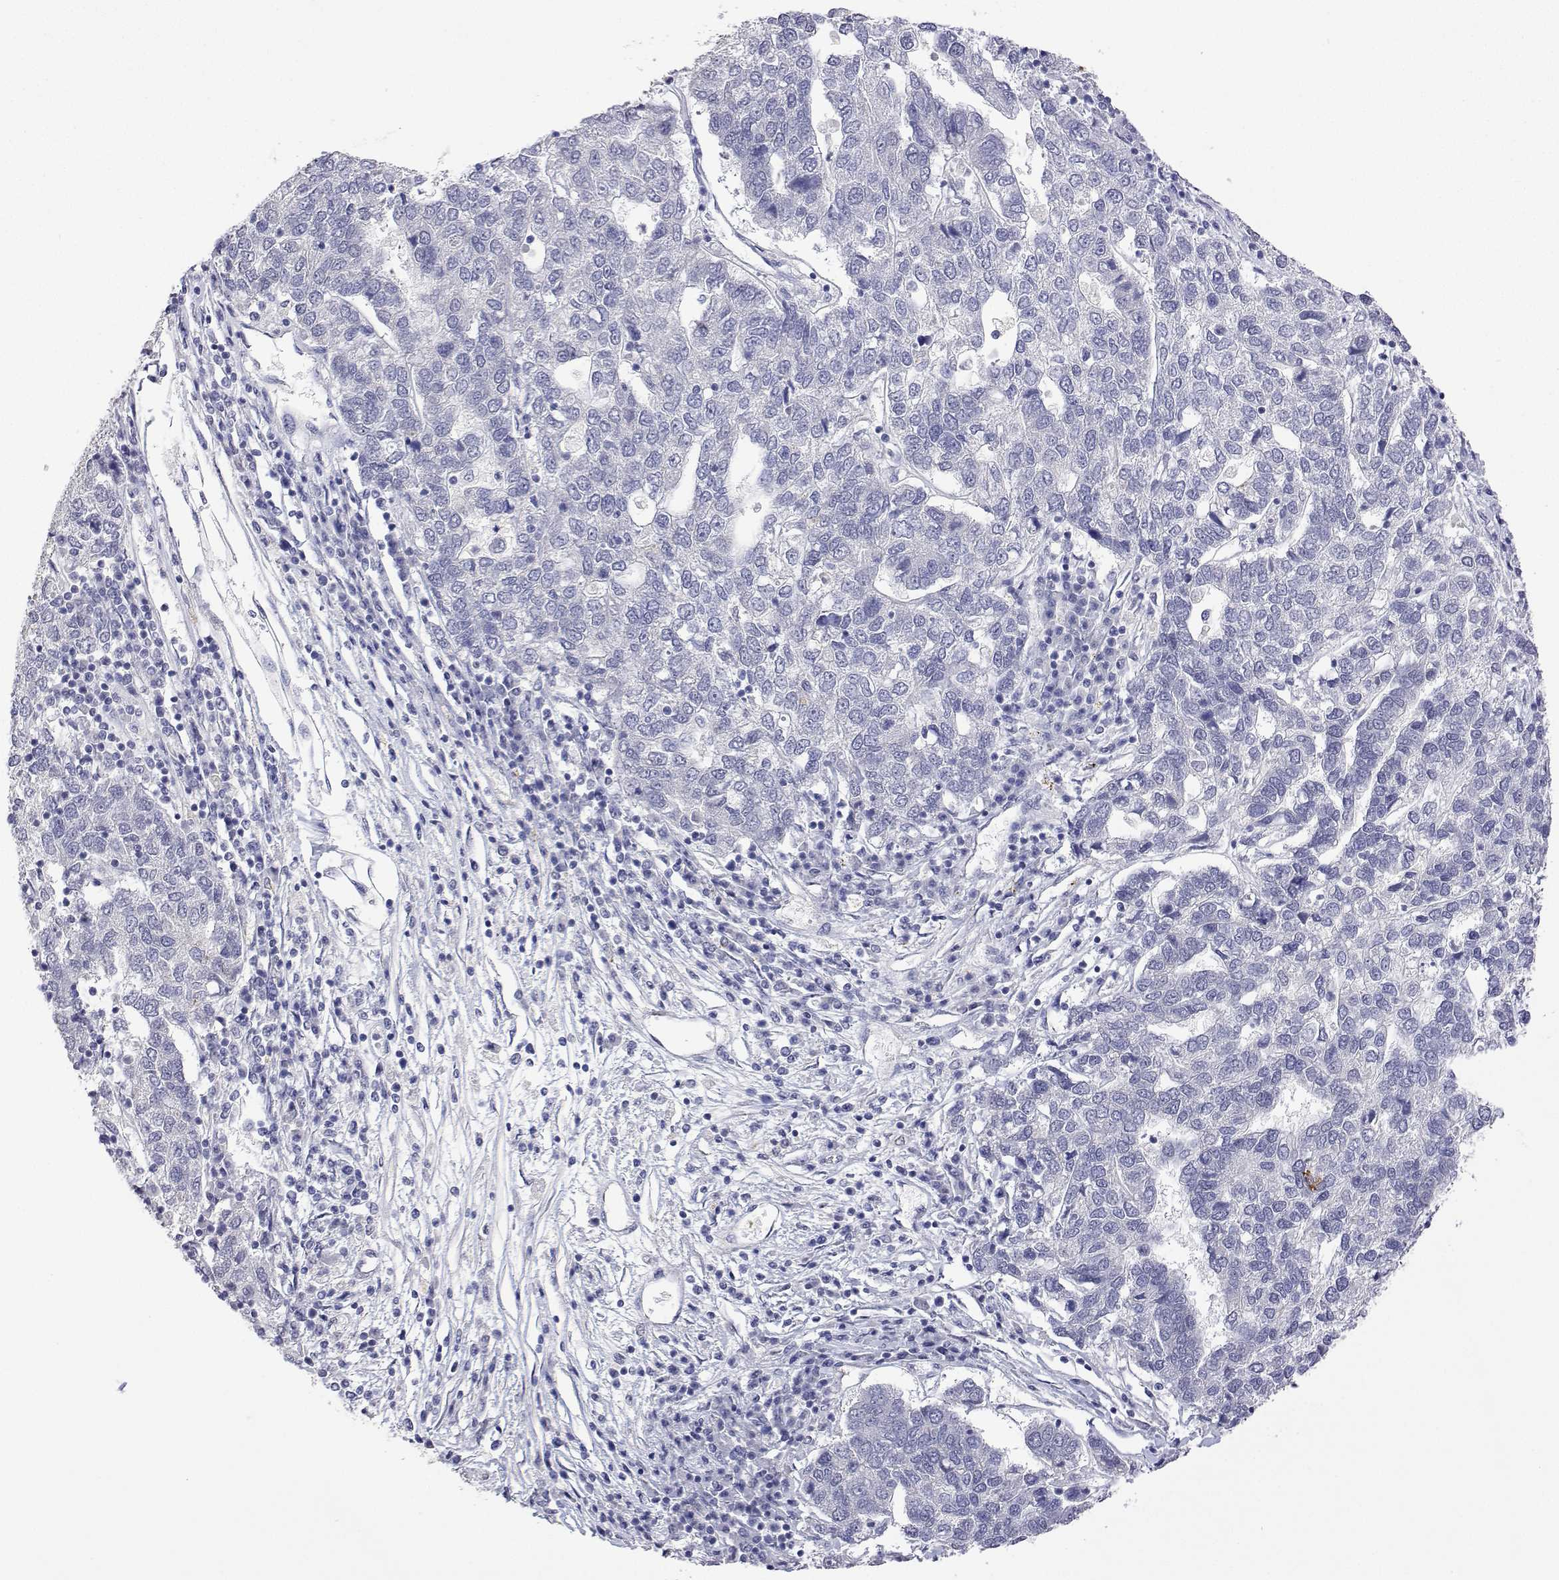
{"staining": {"intensity": "negative", "quantity": "none", "location": "none"}, "tissue": "pancreatic cancer", "cell_type": "Tumor cells", "image_type": "cancer", "snomed": [{"axis": "morphology", "description": "Adenocarcinoma, NOS"}, {"axis": "topography", "description": "Pancreas"}], "caption": "IHC micrograph of neoplastic tissue: pancreatic cancer stained with DAB (3,3'-diaminobenzidine) reveals no significant protein expression in tumor cells.", "gene": "PLCB1", "patient": {"sex": "female", "age": 61}}